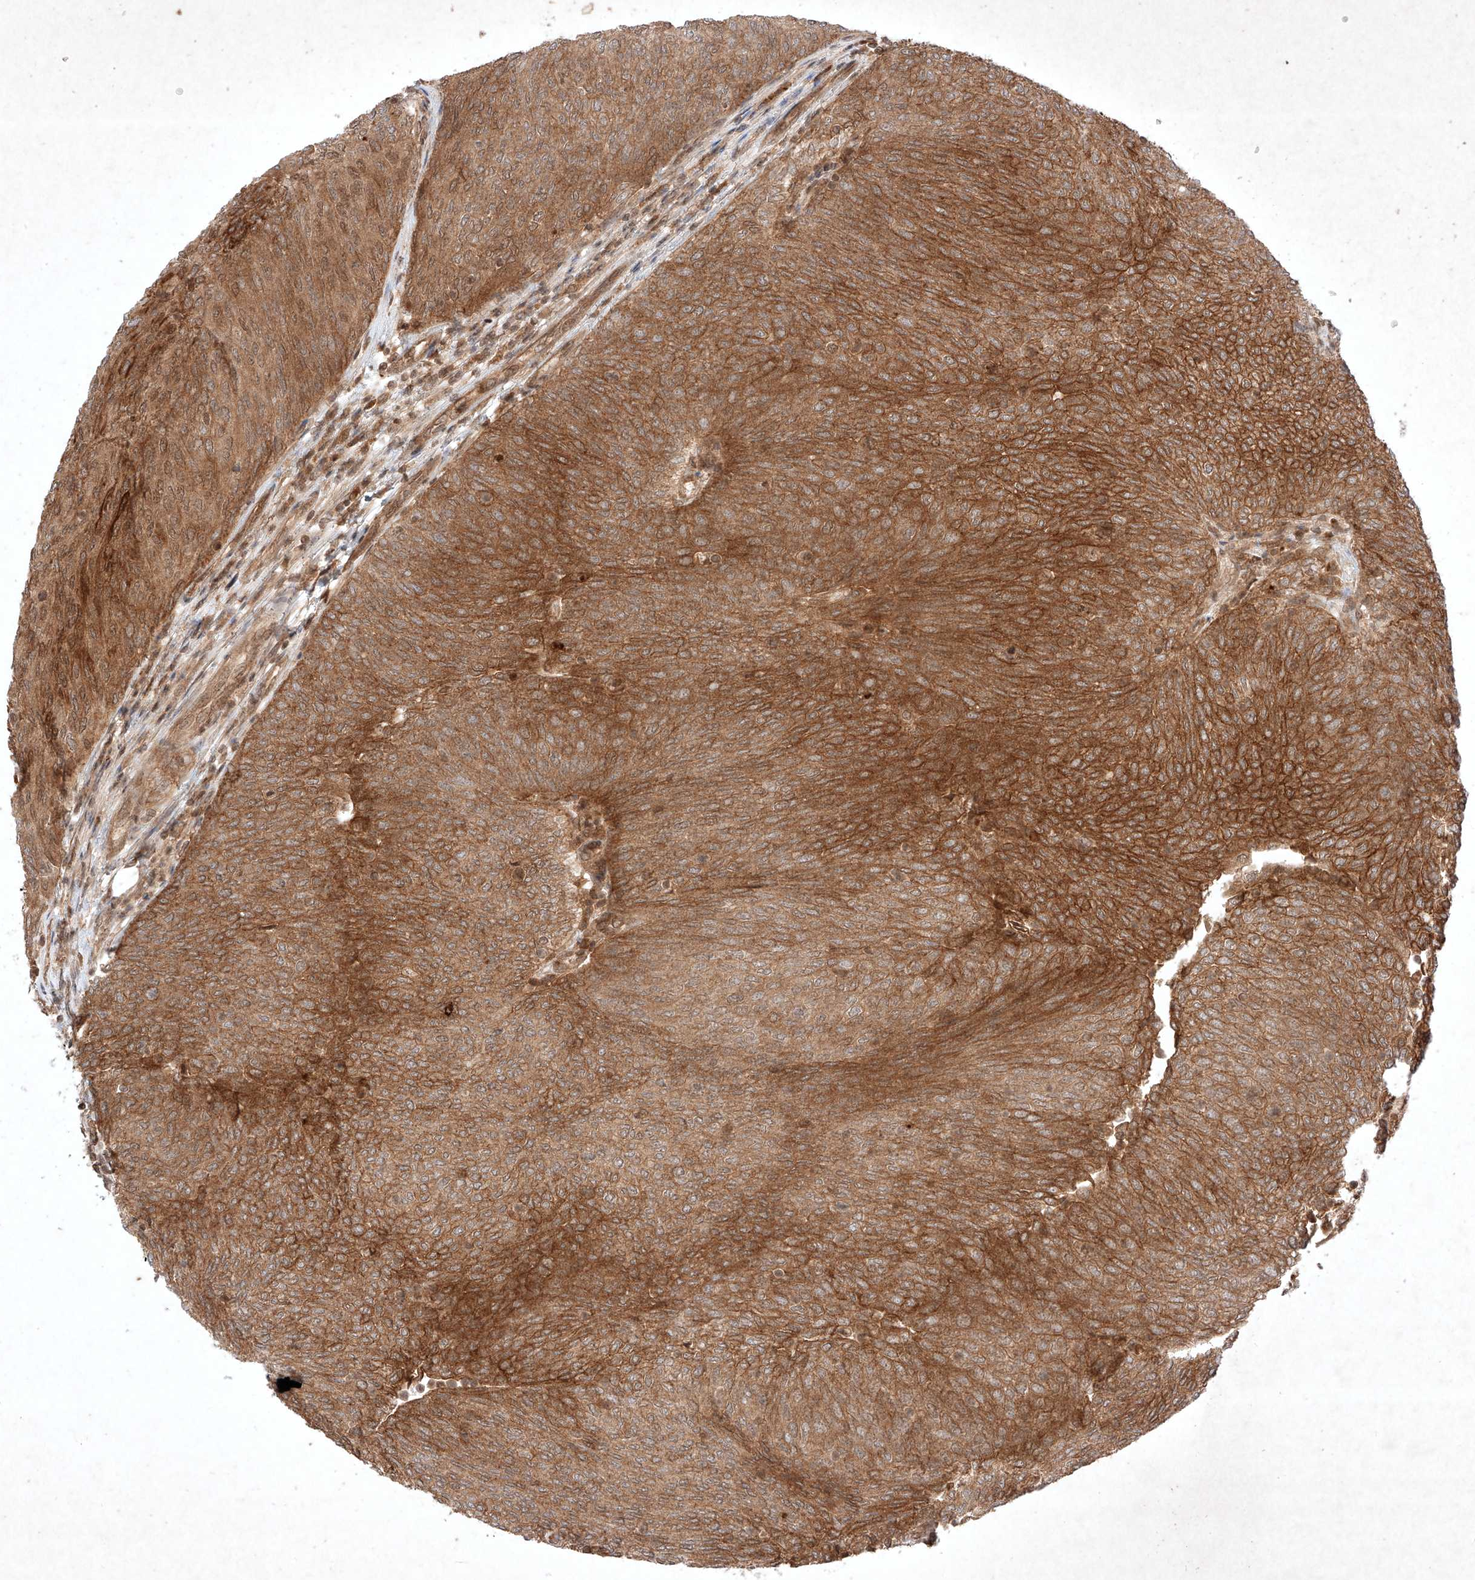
{"staining": {"intensity": "strong", "quantity": ">75%", "location": "cytoplasmic/membranous"}, "tissue": "urothelial cancer", "cell_type": "Tumor cells", "image_type": "cancer", "snomed": [{"axis": "morphology", "description": "Urothelial carcinoma, Low grade"}, {"axis": "topography", "description": "Urinary bladder"}], "caption": "Human urothelial cancer stained with a brown dye displays strong cytoplasmic/membranous positive expression in about >75% of tumor cells.", "gene": "RNF31", "patient": {"sex": "female", "age": 79}}